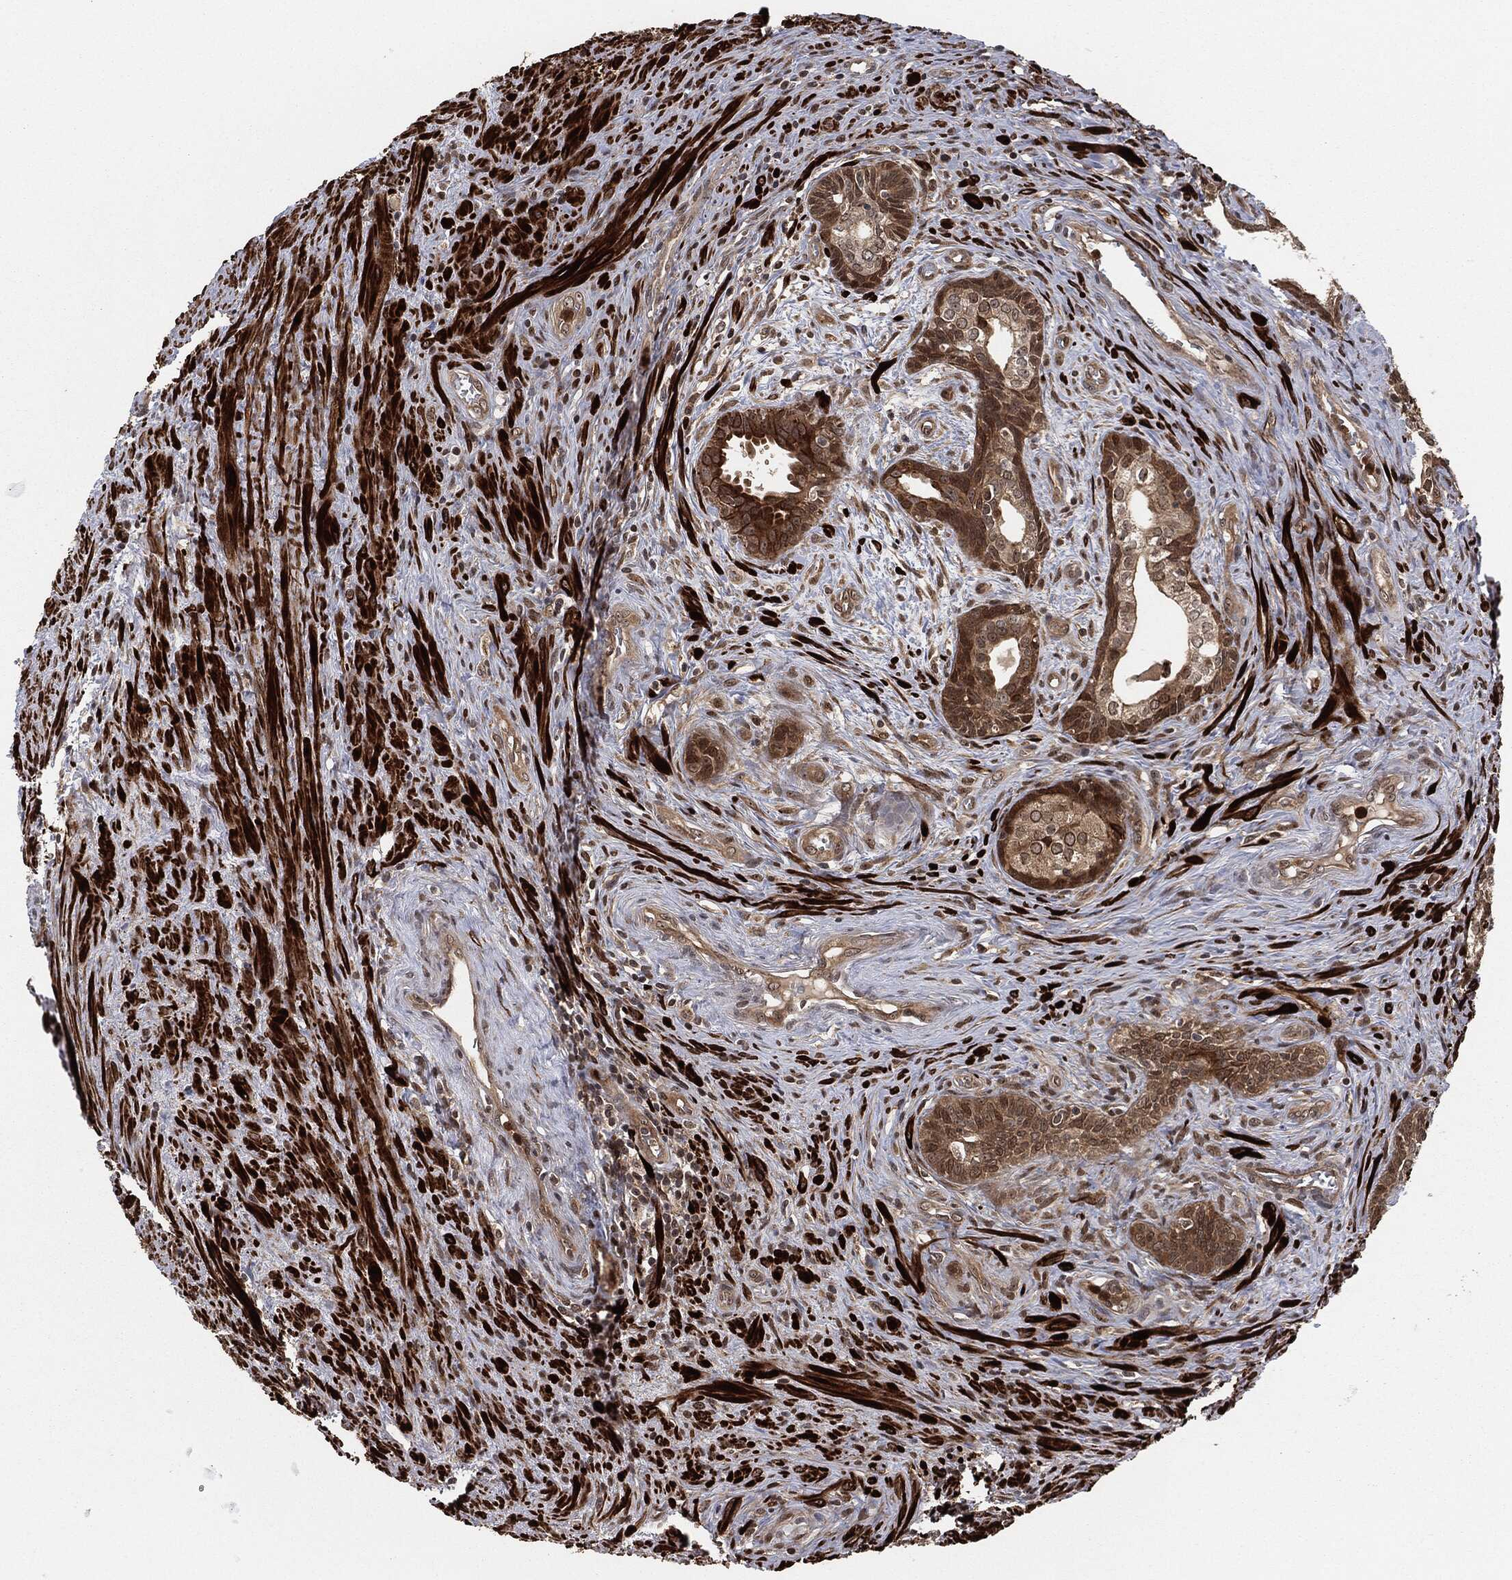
{"staining": {"intensity": "moderate", "quantity": ">75%", "location": "cytoplasmic/membranous"}, "tissue": "prostate cancer", "cell_type": "Tumor cells", "image_type": "cancer", "snomed": [{"axis": "morphology", "description": "Adenocarcinoma, NOS"}, {"axis": "morphology", "description": "Adenocarcinoma, High grade"}, {"axis": "topography", "description": "Prostate"}], "caption": "High-power microscopy captured an immunohistochemistry (IHC) photomicrograph of prostate adenocarcinoma, revealing moderate cytoplasmic/membranous positivity in approximately >75% of tumor cells. The protein of interest is stained brown, and the nuclei are stained in blue (DAB IHC with brightfield microscopy, high magnification).", "gene": "CAPRIN2", "patient": {"sex": "male", "age": 61}}